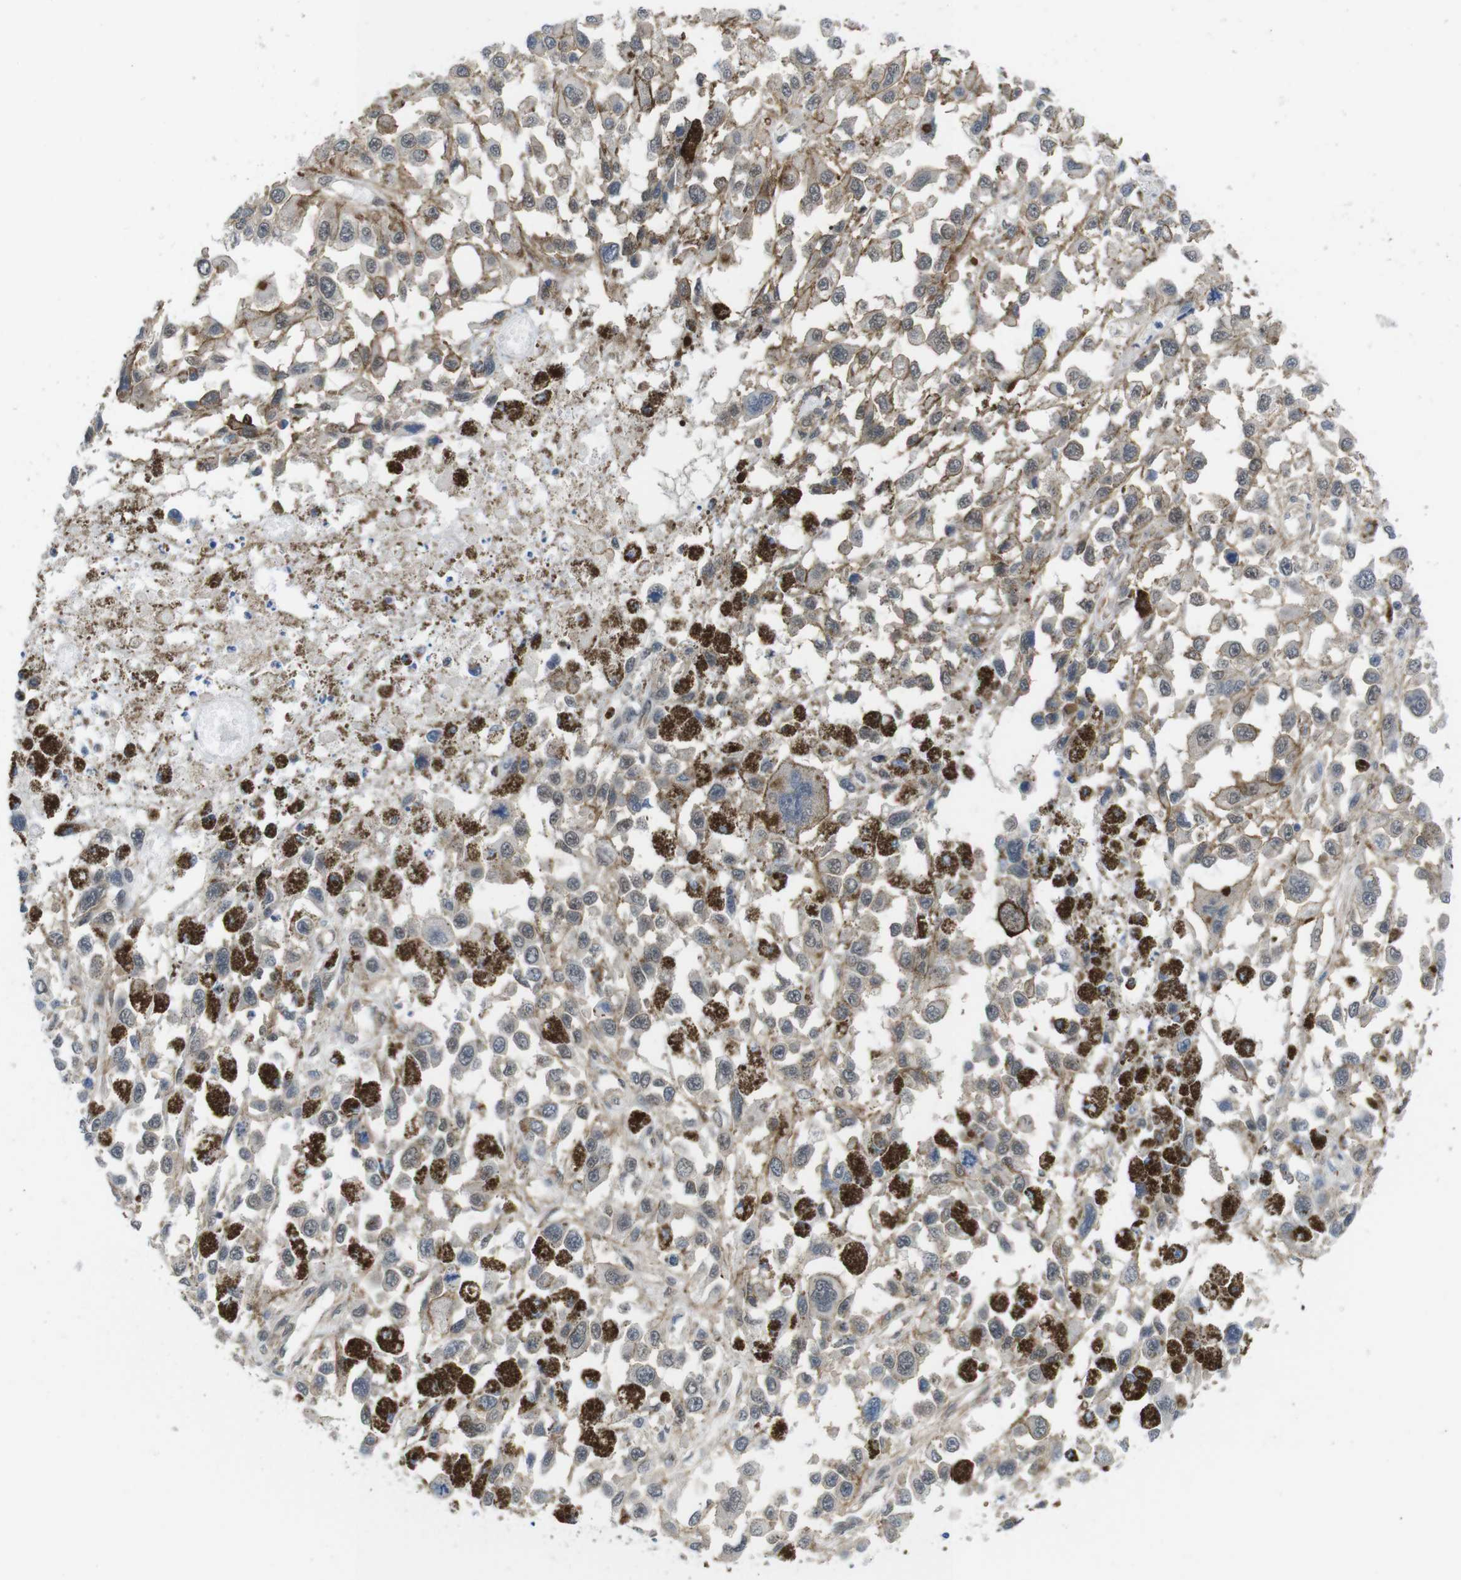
{"staining": {"intensity": "moderate", "quantity": "<25%", "location": "cytoplasmic/membranous"}, "tissue": "melanoma", "cell_type": "Tumor cells", "image_type": "cancer", "snomed": [{"axis": "morphology", "description": "Malignant melanoma, Metastatic site"}, {"axis": "topography", "description": "Lymph node"}], "caption": "Immunohistochemical staining of human melanoma reveals low levels of moderate cytoplasmic/membranous positivity in approximately <25% of tumor cells. (DAB IHC, brown staining for protein, blue staining for nuclei).", "gene": "ZDHHC5", "patient": {"sex": "male", "age": 59}}